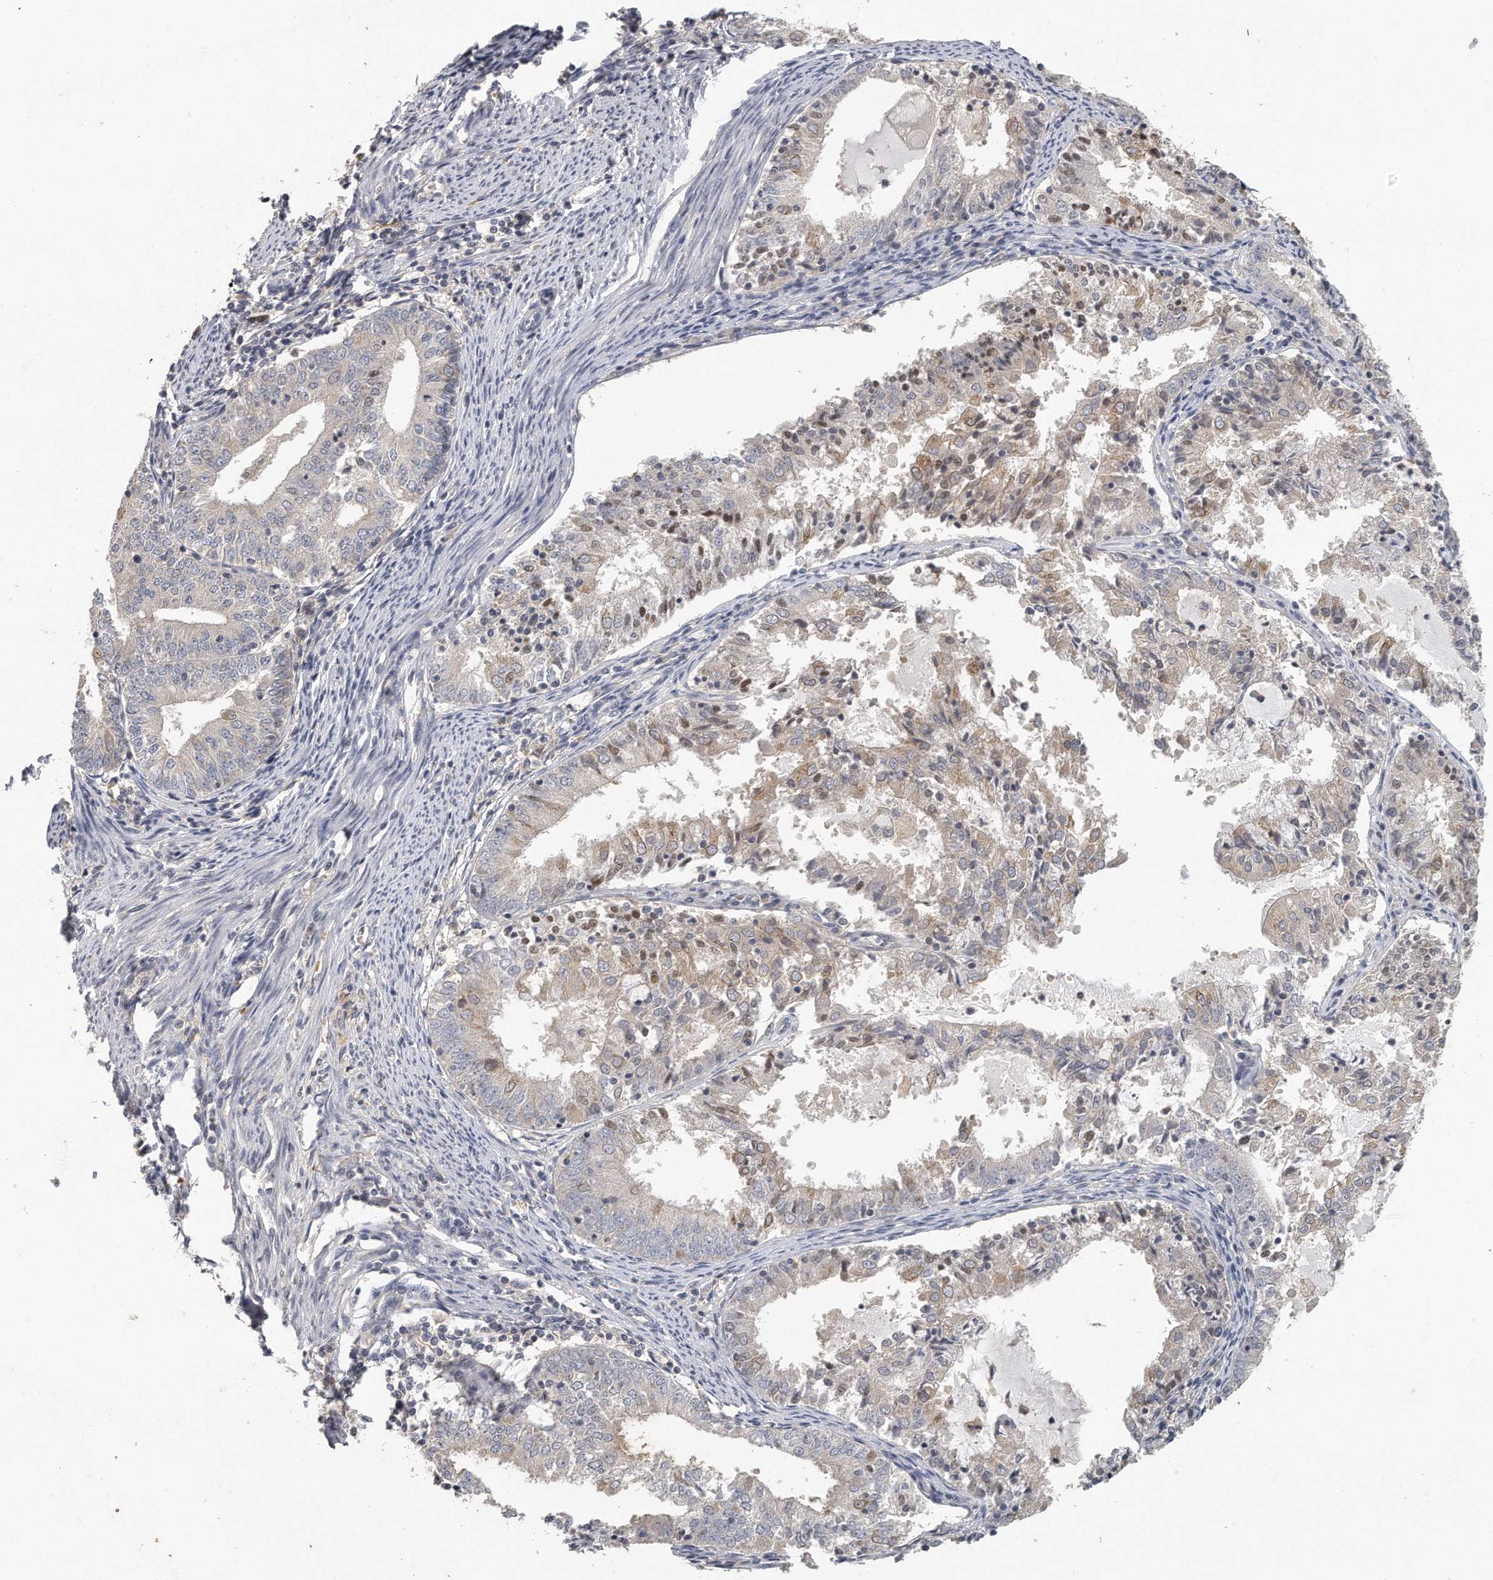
{"staining": {"intensity": "weak", "quantity": "<25%", "location": "cytoplasmic/membranous"}, "tissue": "endometrial cancer", "cell_type": "Tumor cells", "image_type": "cancer", "snomed": [{"axis": "morphology", "description": "Adenocarcinoma, NOS"}, {"axis": "topography", "description": "Endometrium"}], "caption": "The IHC micrograph has no significant positivity in tumor cells of endometrial cancer tissue.", "gene": "TRAPPC14", "patient": {"sex": "female", "age": 57}}